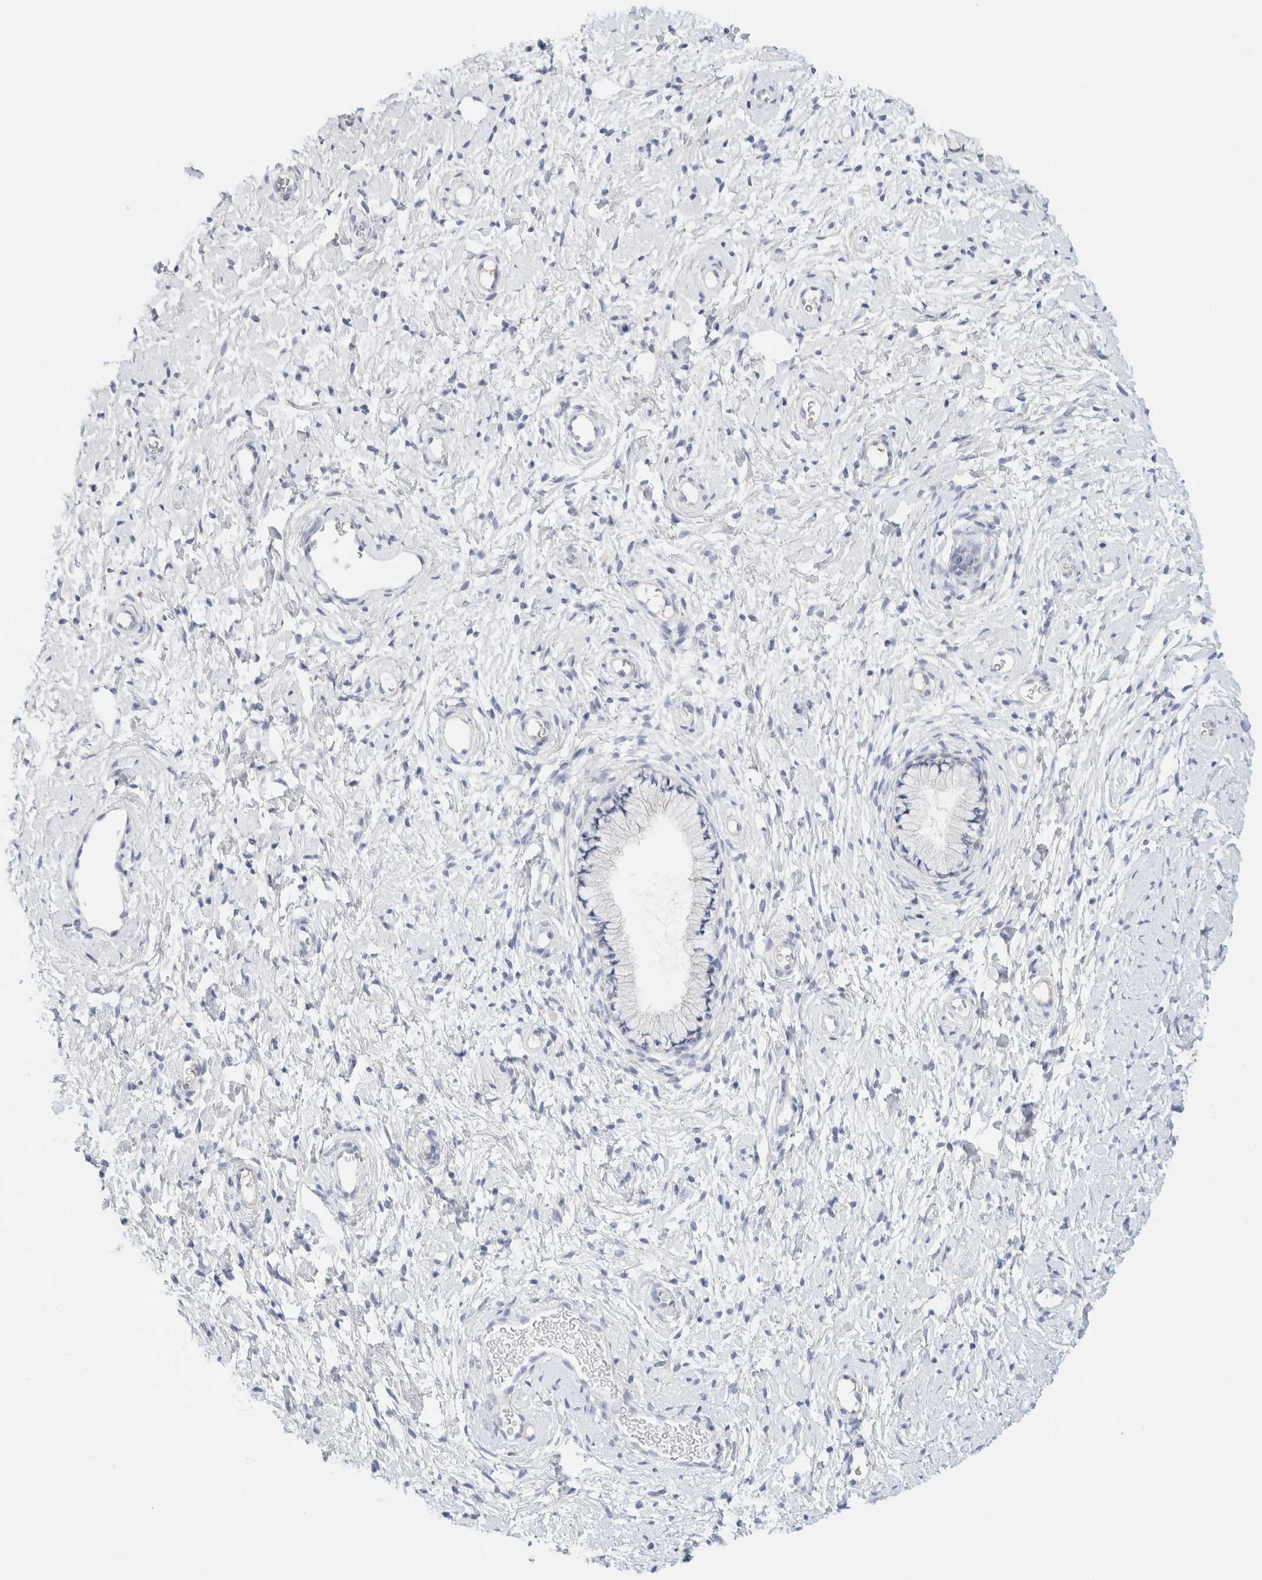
{"staining": {"intensity": "negative", "quantity": "none", "location": "none"}, "tissue": "cervix", "cell_type": "Glandular cells", "image_type": "normal", "snomed": [{"axis": "morphology", "description": "Normal tissue, NOS"}, {"axis": "topography", "description": "Cervix"}], "caption": "The histopathology image reveals no significant positivity in glandular cells of cervix. (DAB (3,3'-diaminobenzidine) IHC, high magnification).", "gene": "HEXD", "patient": {"sex": "female", "age": 72}}